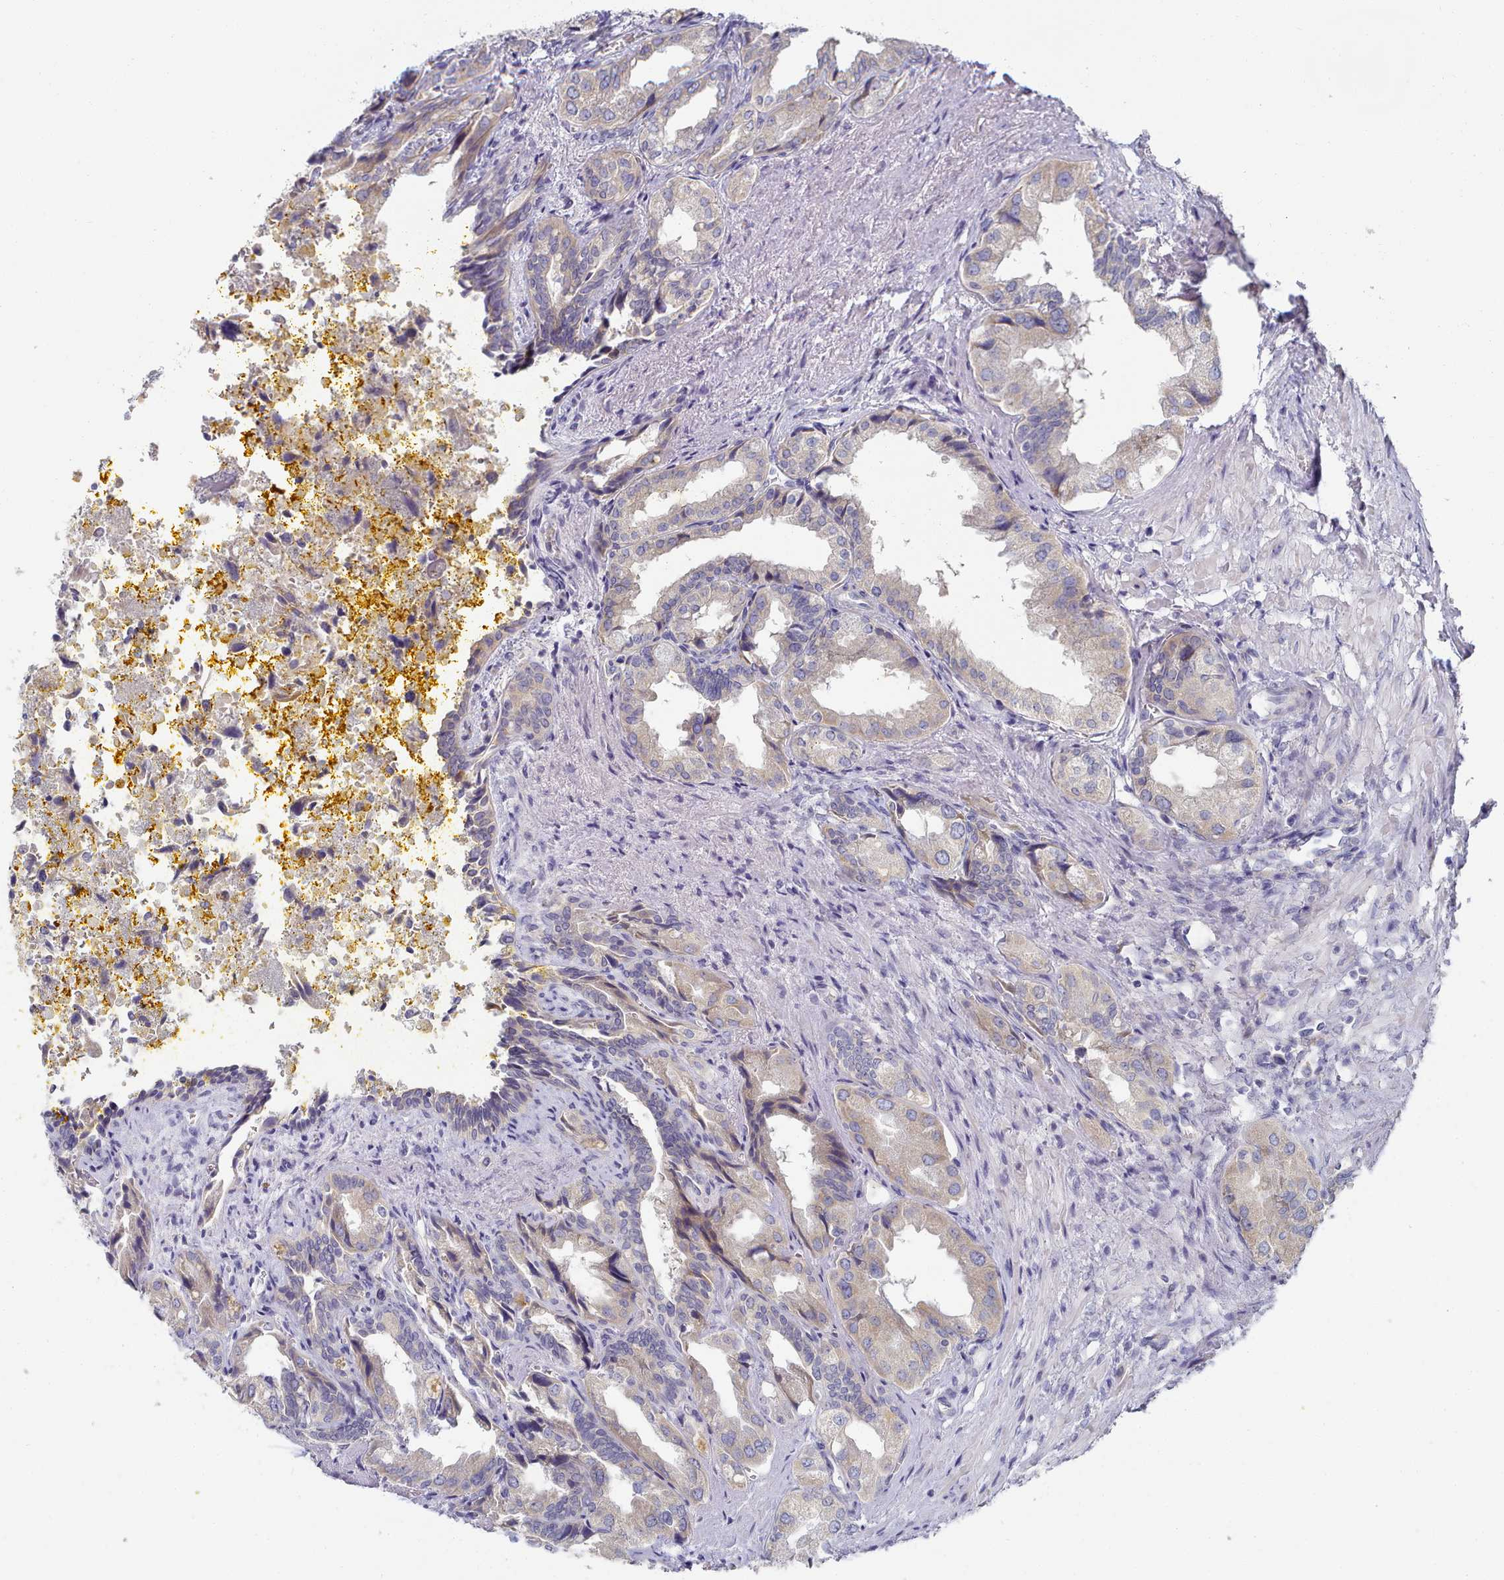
{"staining": {"intensity": "moderate", "quantity": "25%-75%", "location": "cytoplasmic/membranous"}, "tissue": "seminal vesicle", "cell_type": "Glandular cells", "image_type": "normal", "snomed": [{"axis": "morphology", "description": "Normal tissue, NOS"}, {"axis": "topography", "description": "Seminal veicle"}], "caption": "Unremarkable seminal vesicle was stained to show a protein in brown. There is medium levels of moderate cytoplasmic/membranous positivity in approximately 25%-75% of glandular cells.", "gene": "TYW1B", "patient": {"sex": "male", "age": 63}}